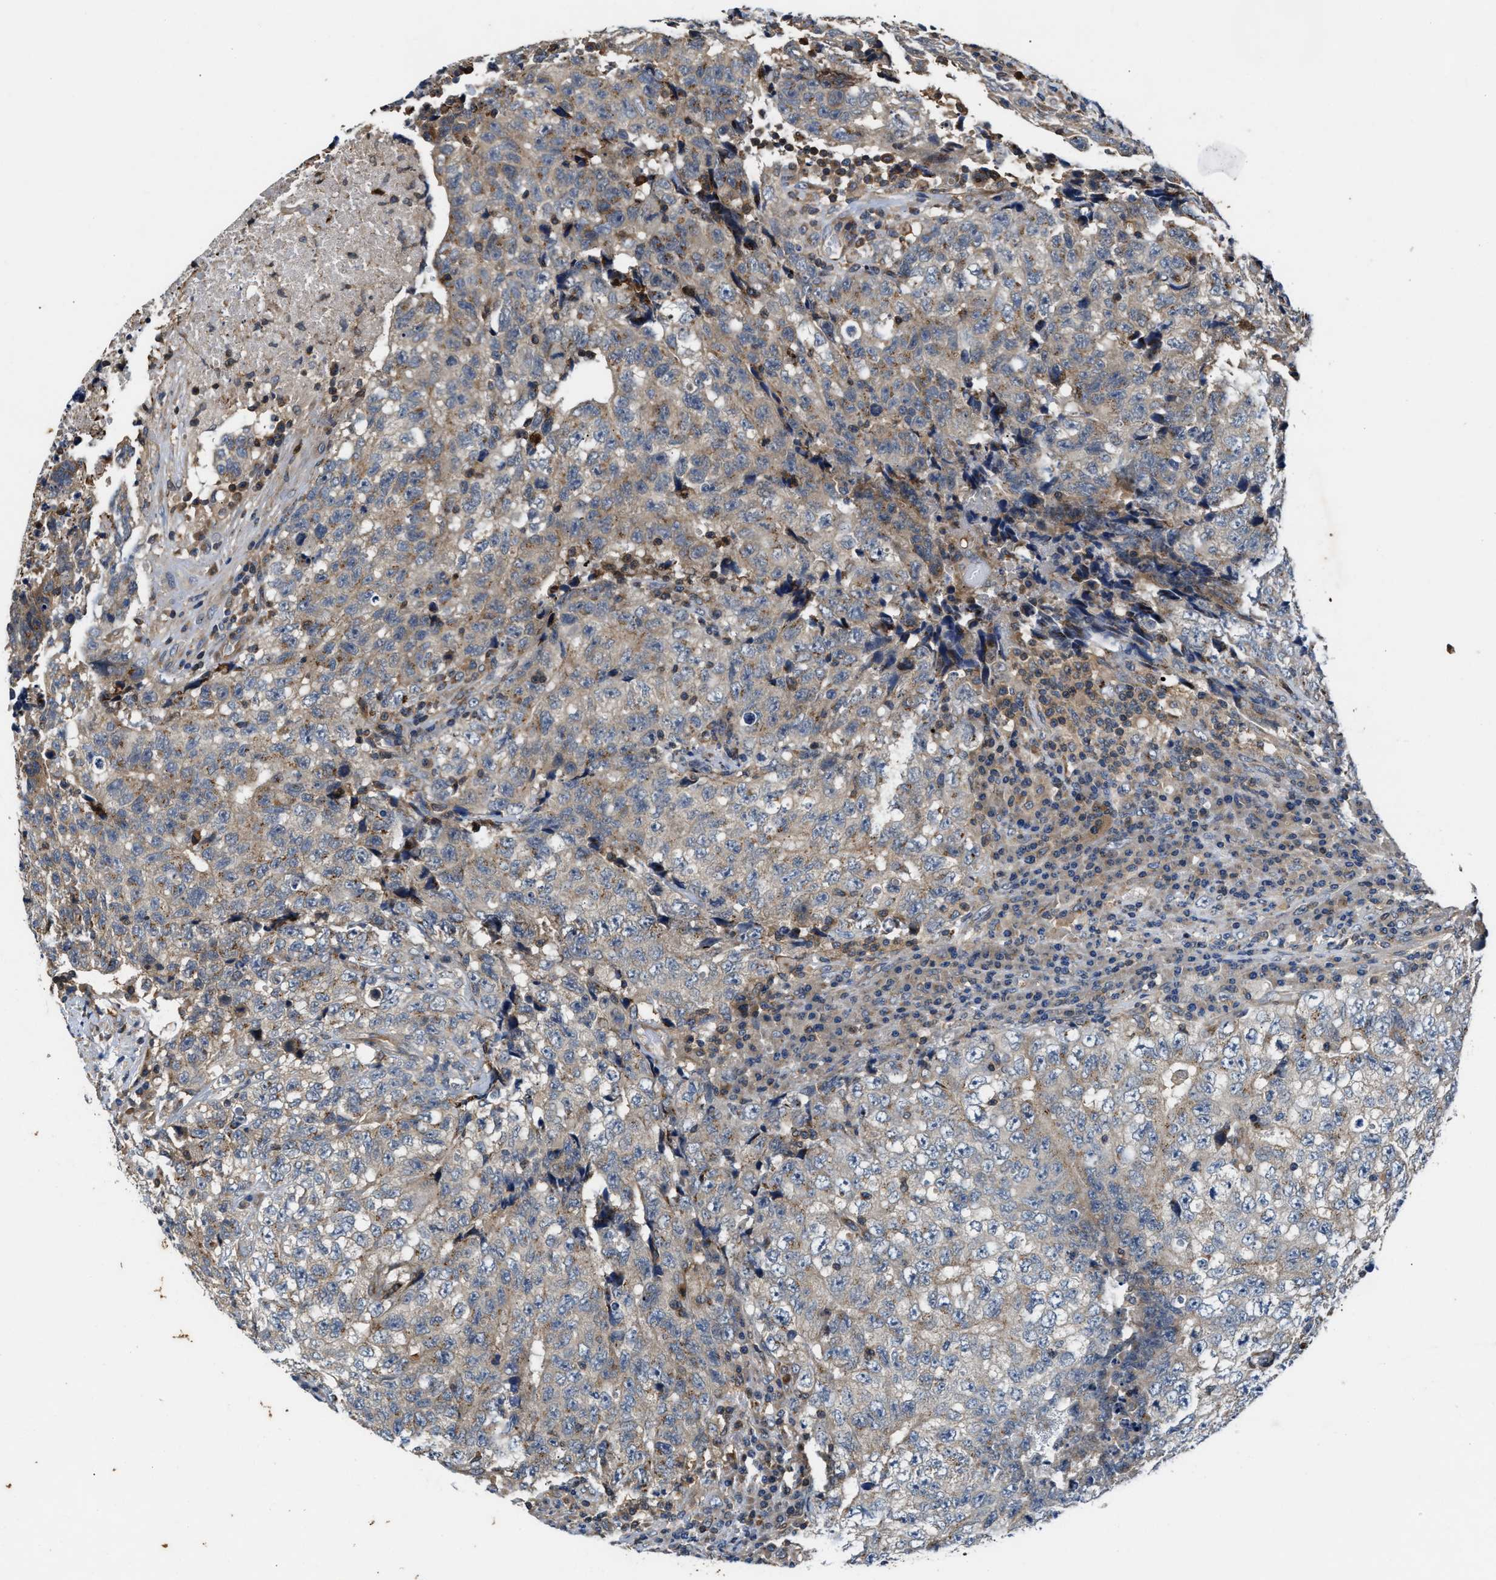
{"staining": {"intensity": "weak", "quantity": "<25%", "location": "cytoplasmic/membranous"}, "tissue": "testis cancer", "cell_type": "Tumor cells", "image_type": "cancer", "snomed": [{"axis": "morphology", "description": "Necrosis, NOS"}, {"axis": "morphology", "description": "Carcinoma, Embryonal, NOS"}, {"axis": "topography", "description": "Testis"}], "caption": "The histopathology image reveals no significant staining in tumor cells of testis cancer.", "gene": "CHUK", "patient": {"sex": "male", "age": 19}}